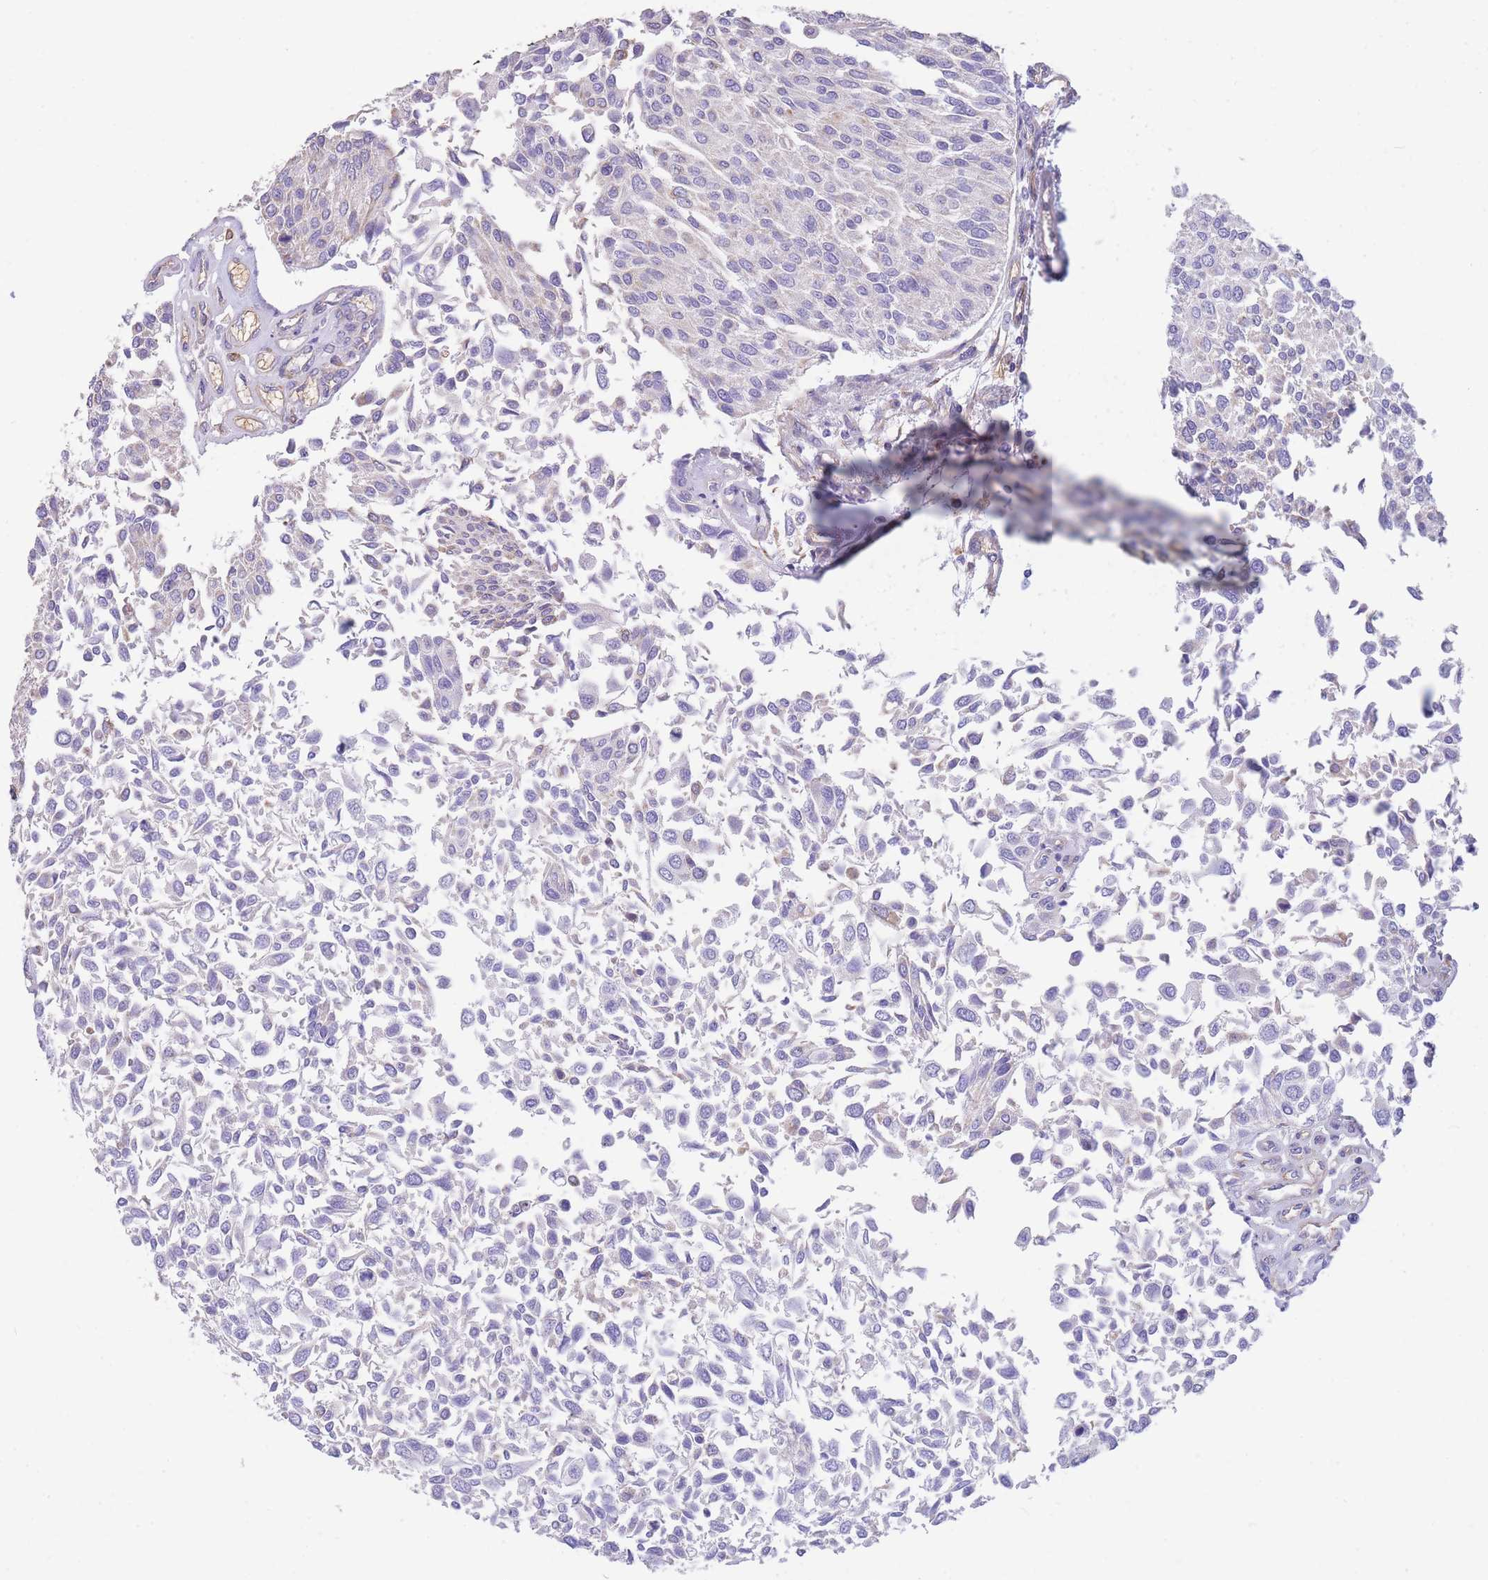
{"staining": {"intensity": "negative", "quantity": "none", "location": "none"}, "tissue": "urothelial cancer", "cell_type": "Tumor cells", "image_type": "cancer", "snomed": [{"axis": "morphology", "description": "Urothelial carcinoma, NOS"}, {"axis": "topography", "description": "Urinary bladder"}], "caption": "DAB (3,3'-diaminobenzidine) immunohistochemical staining of human transitional cell carcinoma exhibits no significant expression in tumor cells. Brightfield microscopy of IHC stained with DAB (3,3'-diaminobenzidine) (brown) and hematoxylin (blue), captured at high magnification.", "gene": "ANKRD53", "patient": {"sex": "male", "age": 55}}